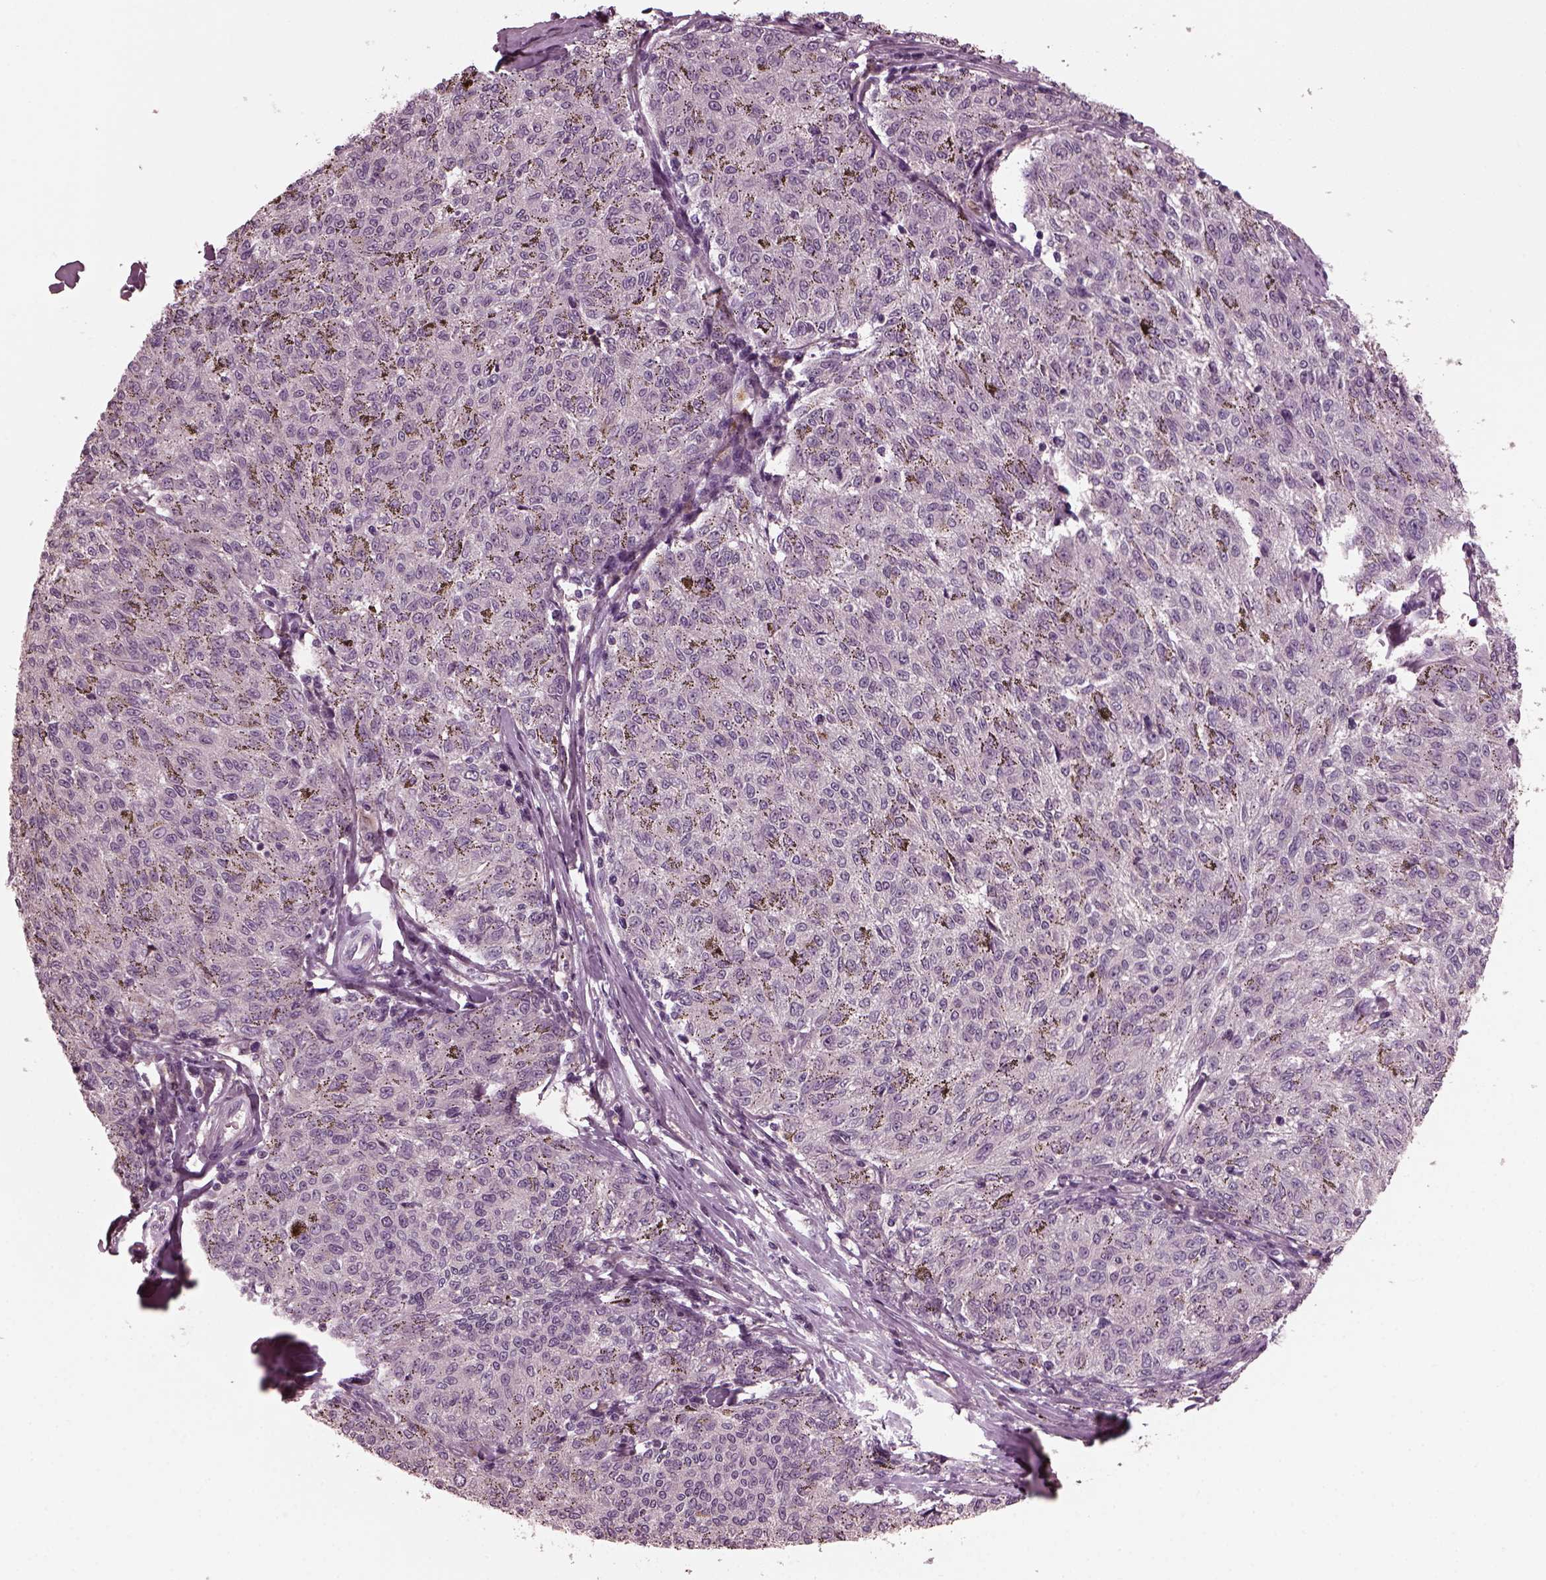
{"staining": {"intensity": "negative", "quantity": "none", "location": "none"}, "tissue": "melanoma", "cell_type": "Tumor cells", "image_type": "cancer", "snomed": [{"axis": "morphology", "description": "Malignant melanoma, NOS"}, {"axis": "topography", "description": "Skin"}], "caption": "The immunohistochemistry image has no significant staining in tumor cells of malignant melanoma tissue.", "gene": "PORCN", "patient": {"sex": "female", "age": 72}}